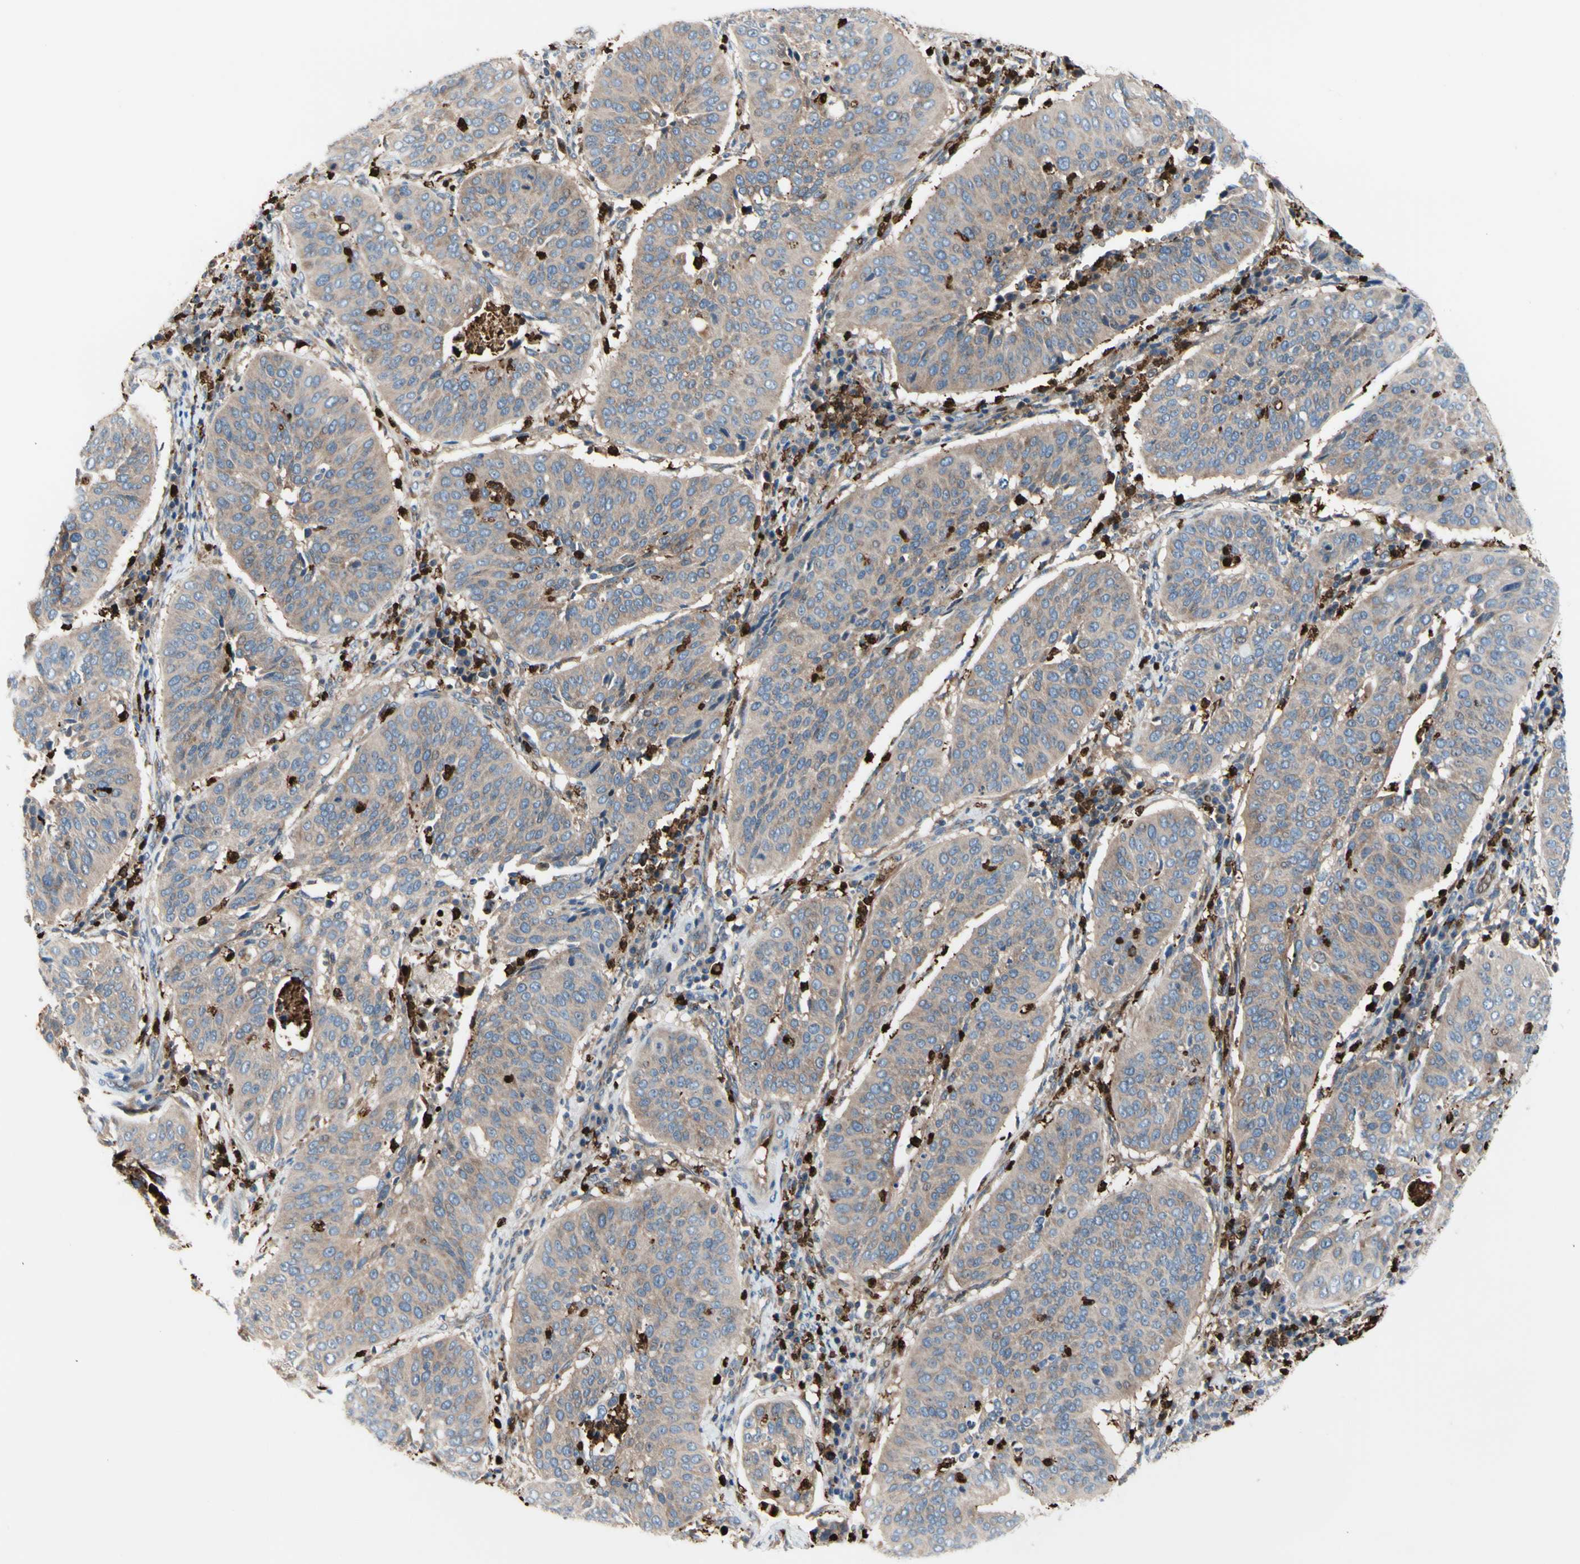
{"staining": {"intensity": "weak", "quantity": ">75%", "location": "cytoplasmic/membranous"}, "tissue": "cervical cancer", "cell_type": "Tumor cells", "image_type": "cancer", "snomed": [{"axis": "morphology", "description": "Normal tissue, NOS"}, {"axis": "morphology", "description": "Squamous cell carcinoma, NOS"}, {"axis": "topography", "description": "Cervix"}], "caption": "The image reveals staining of cervical cancer, revealing weak cytoplasmic/membranous protein expression (brown color) within tumor cells.", "gene": "USP9X", "patient": {"sex": "female", "age": 39}}